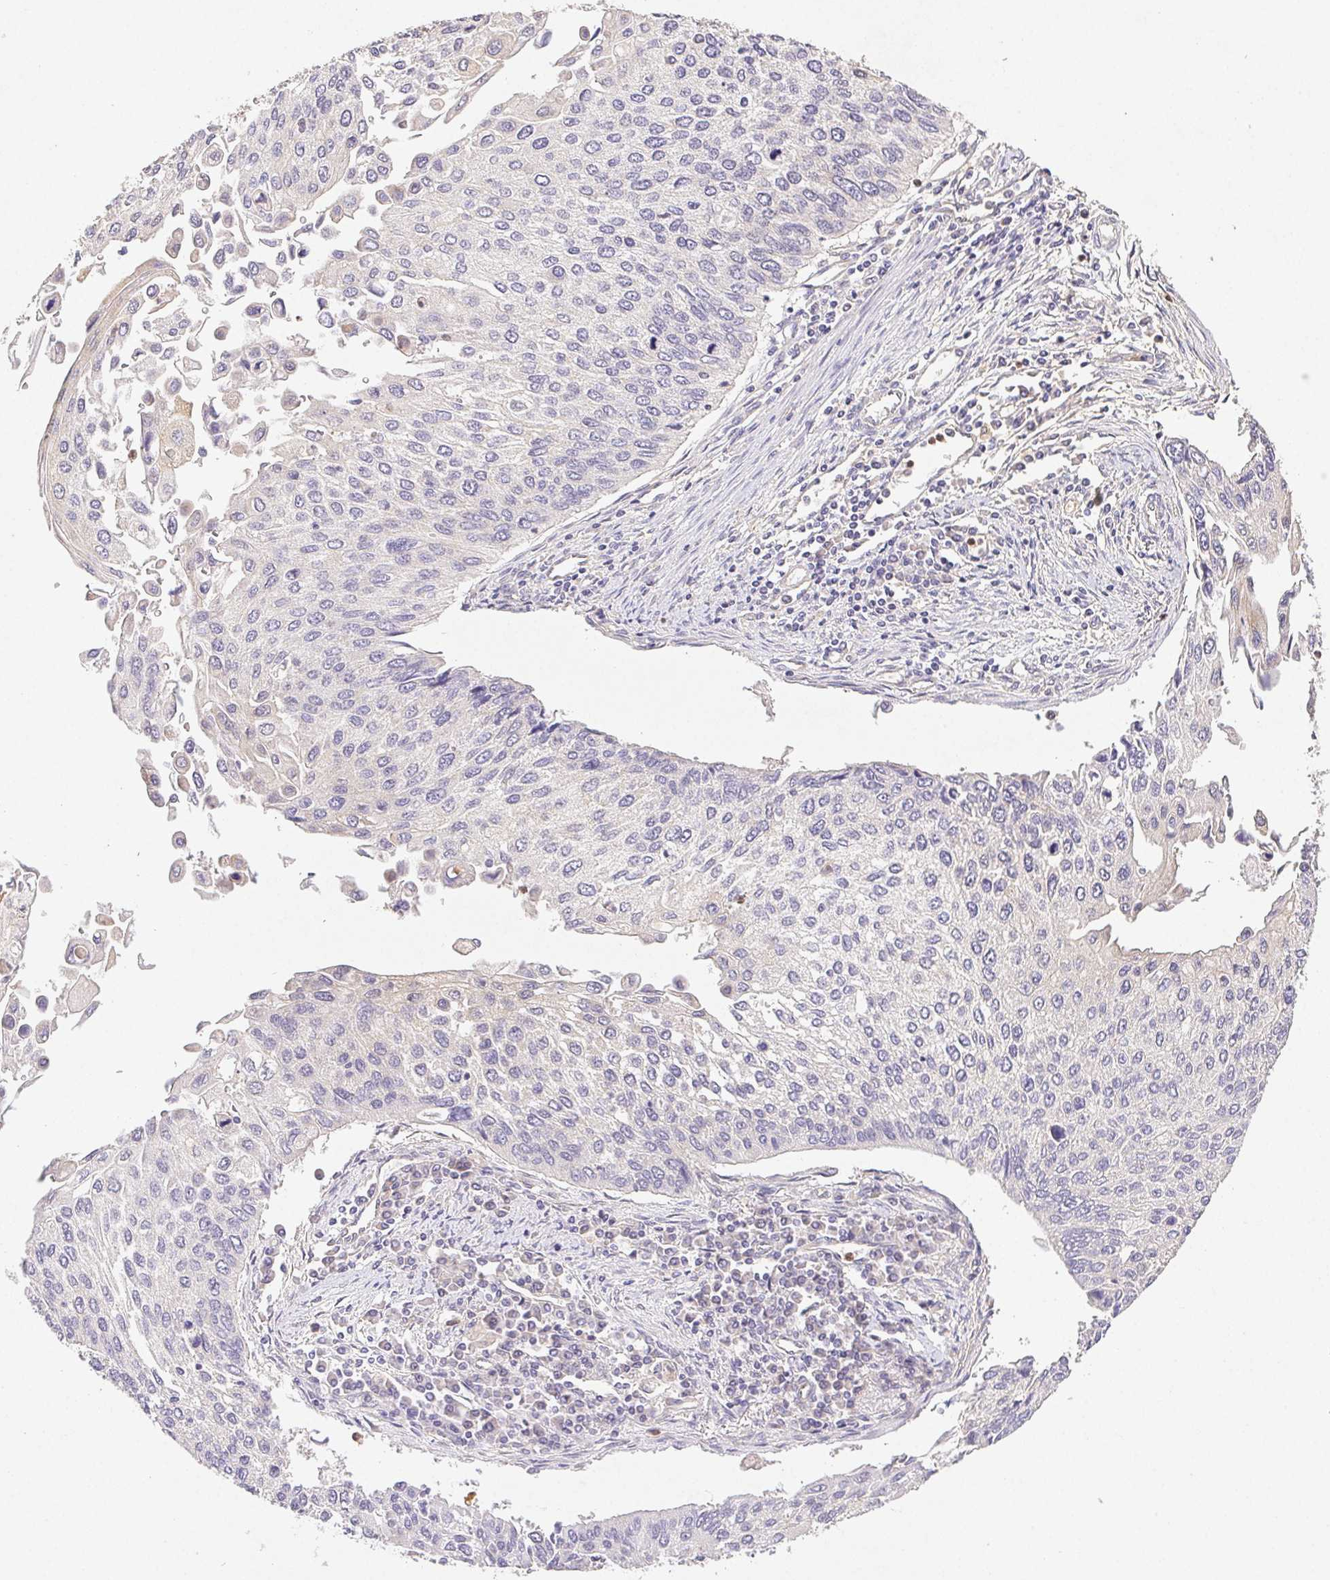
{"staining": {"intensity": "negative", "quantity": "none", "location": "none"}, "tissue": "lung cancer", "cell_type": "Tumor cells", "image_type": "cancer", "snomed": [{"axis": "morphology", "description": "Squamous cell carcinoma, NOS"}, {"axis": "morphology", "description": "Squamous cell carcinoma, metastatic, NOS"}, {"axis": "topography", "description": "Lung"}], "caption": "IHC of human metastatic squamous cell carcinoma (lung) shows no expression in tumor cells.", "gene": "RAB11A", "patient": {"sex": "male", "age": 63}}